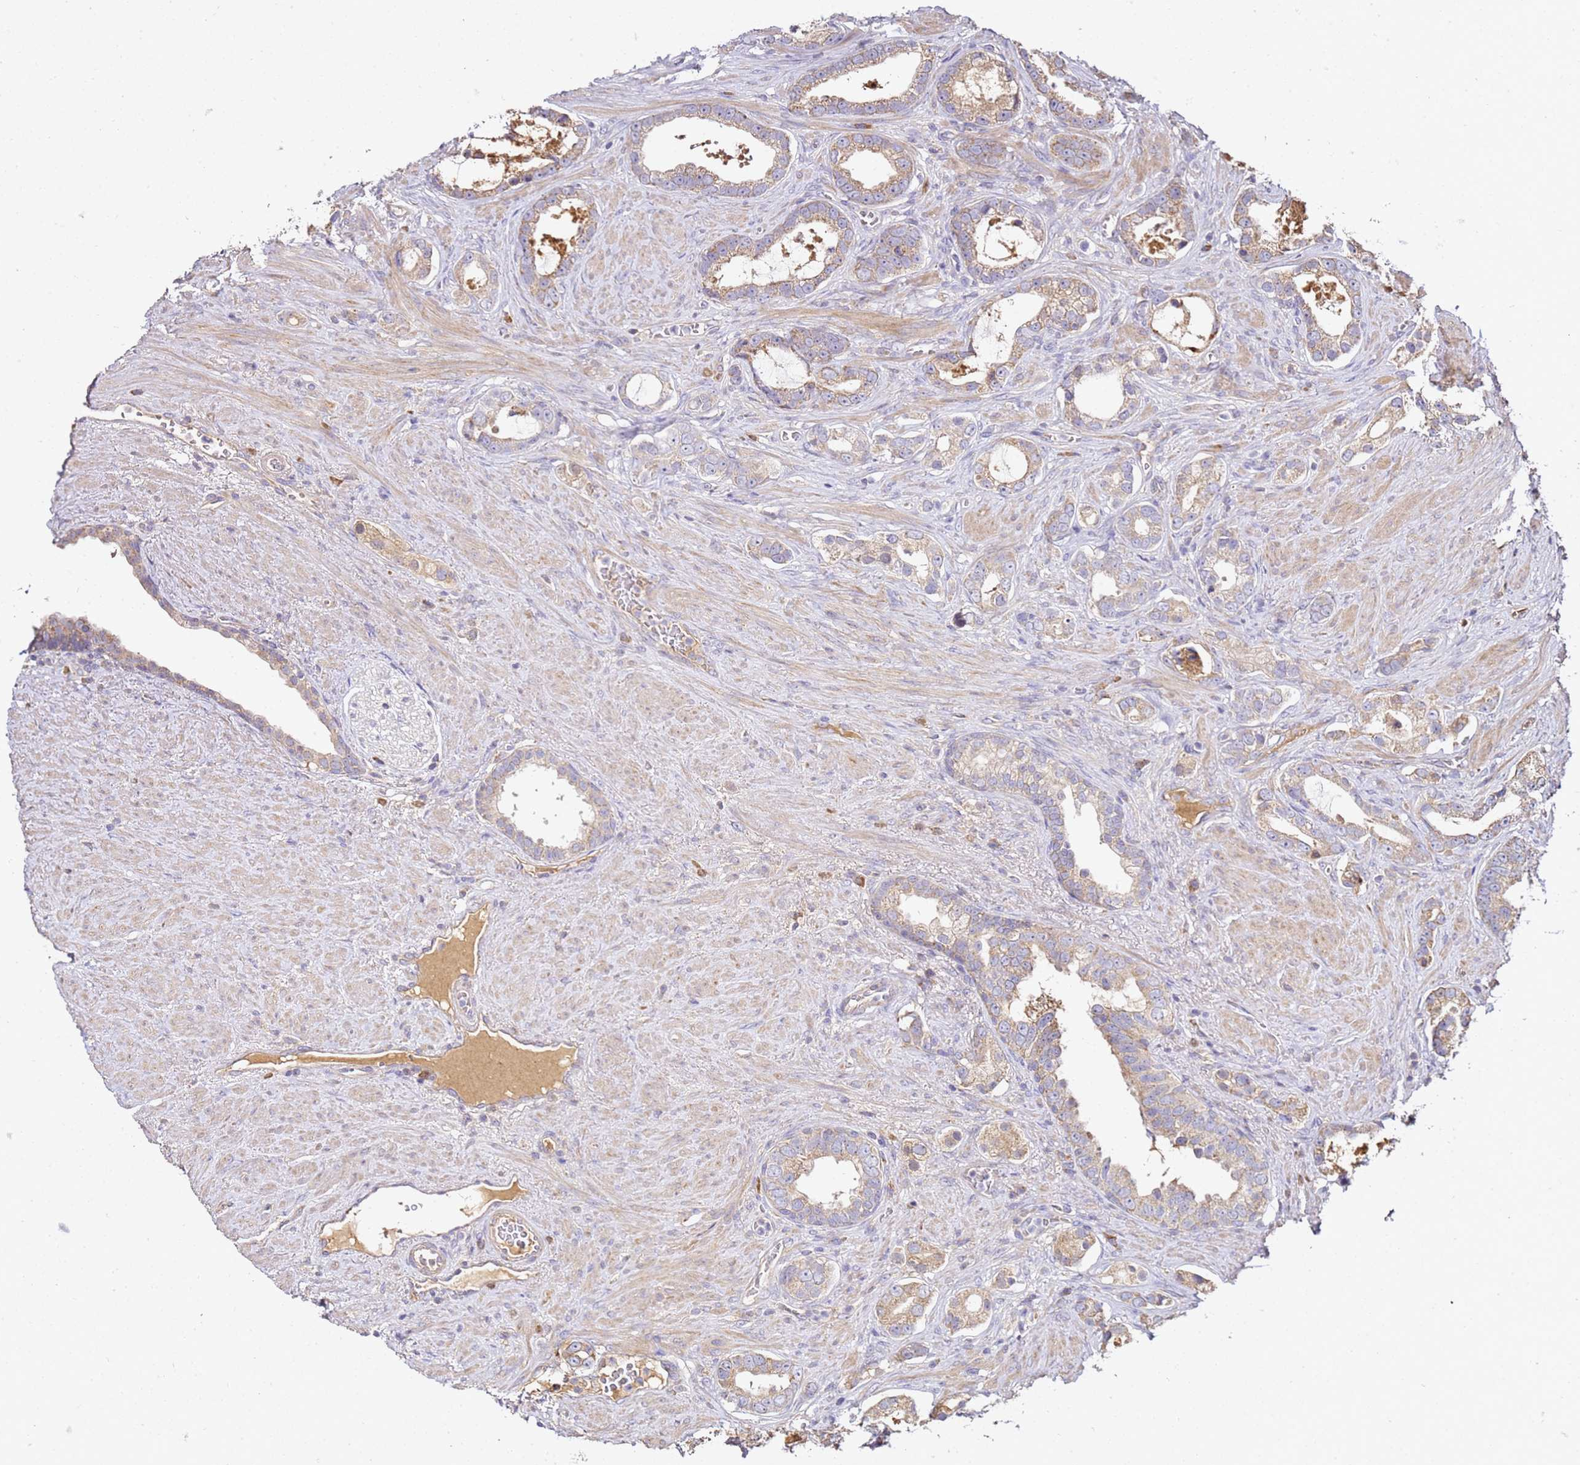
{"staining": {"intensity": "weak", "quantity": "<25%", "location": "cytoplasmic/membranous"}, "tissue": "prostate cancer", "cell_type": "Tumor cells", "image_type": "cancer", "snomed": [{"axis": "morphology", "description": "Adenocarcinoma, High grade"}, {"axis": "topography", "description": "Prostate"}], "caption": "Prostate cancer (adenocarcinoma (high-grade)) was stained to show a protein in brown. There is no significant expression in tumor cells.", "gene": "OR2B11", "patient": {"sex": "male", "age": 67}}